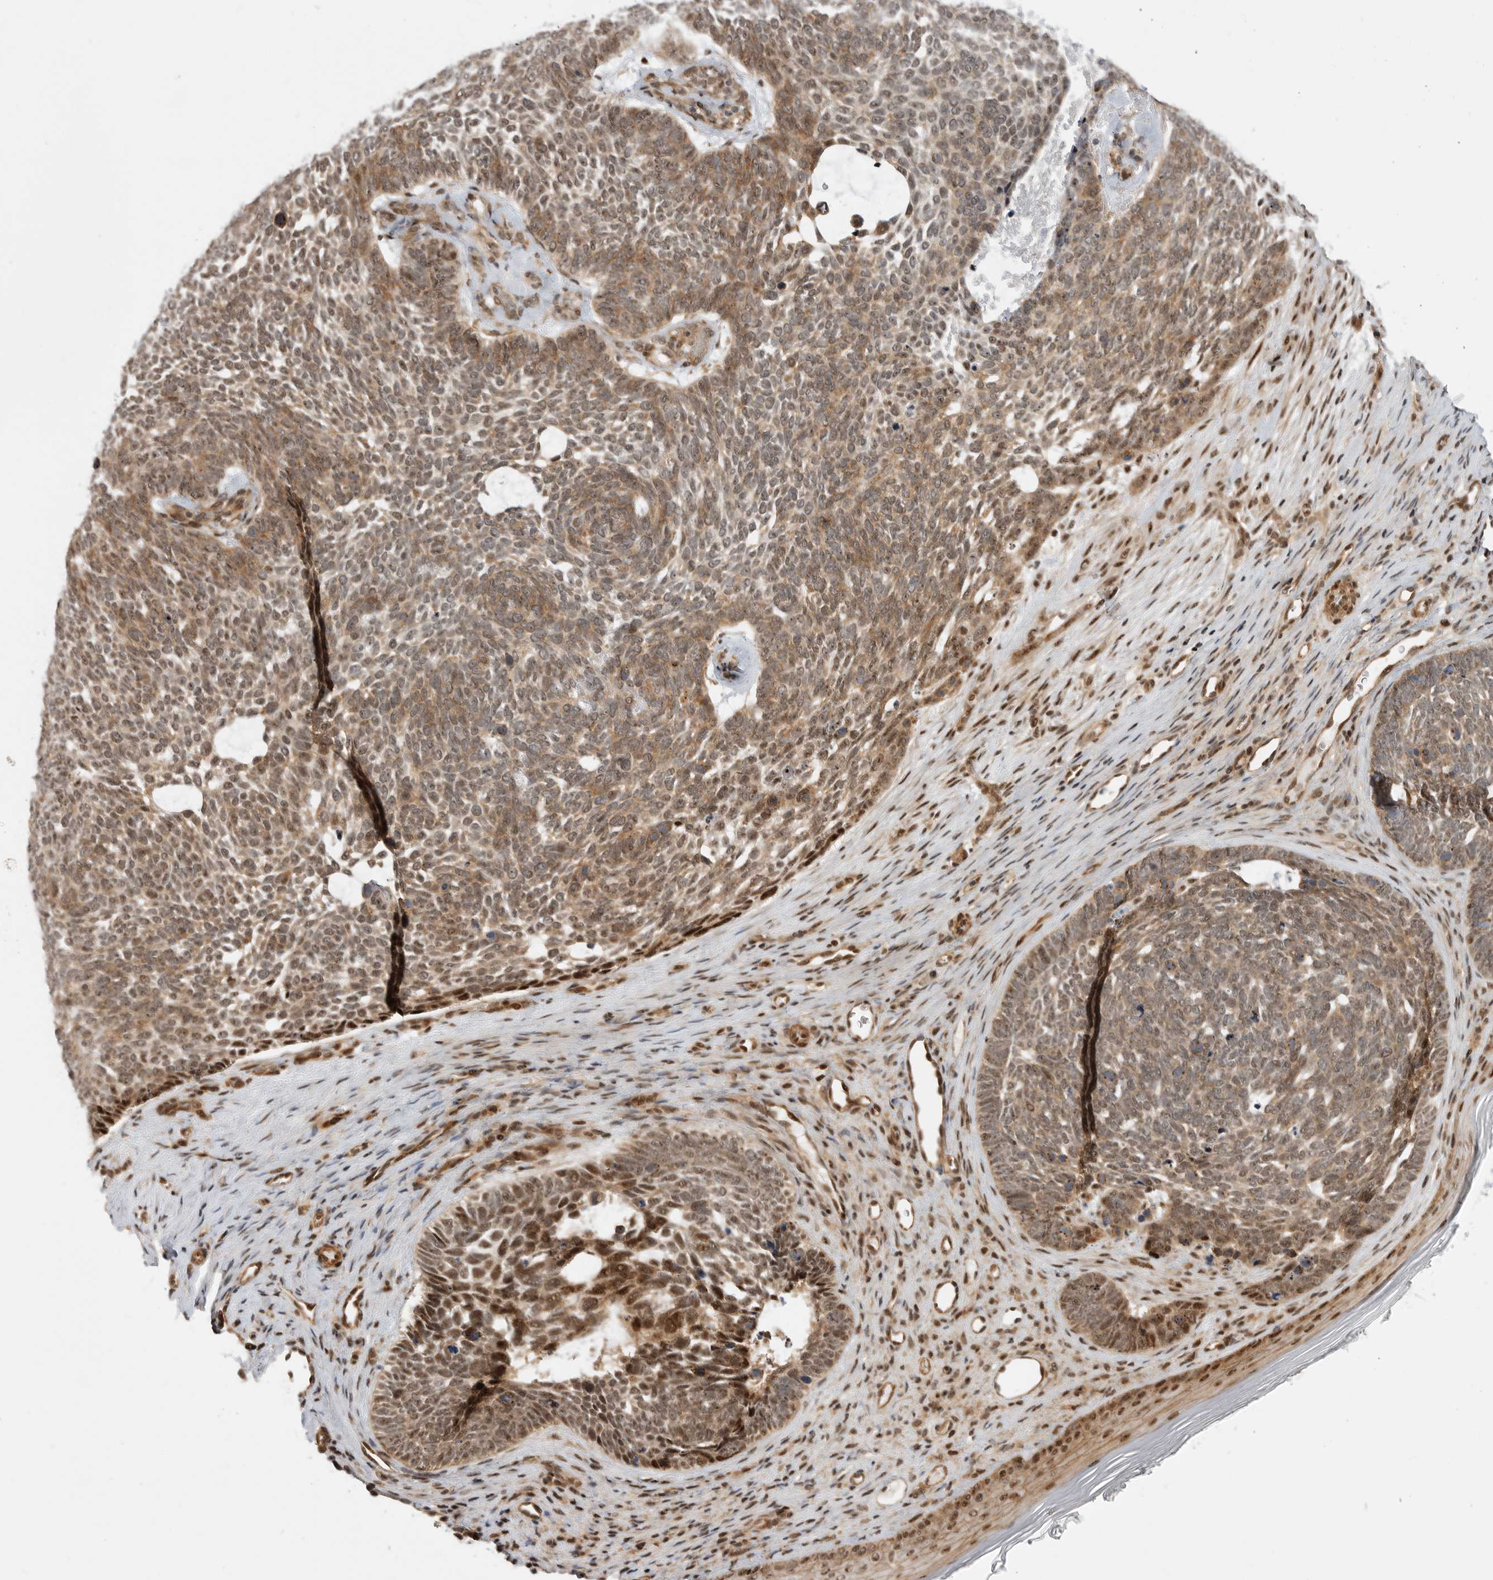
{"staining": {"intensity": "moderate", "quantity": ">75%", "location": "cytoplasmic/membranous,nuclear"}, "tissue": "skin cancer", "cell_type": "Tumor cells", "image_type": "cancer", "snomed": [{"axis": "morphology", "description": "Basal cell carcinoma"}, {"axis": "topography", "description": "Skin"}], "caption": "Immunohistochemistry of human skin basal cell carcinoma demonstrates medium levels of moderate cytoplasmic/membranous and nuclear expression in about >75% of tumor cells.", "gene": "GPATCH2", "patient": {"sex": "female", "age": 85}}